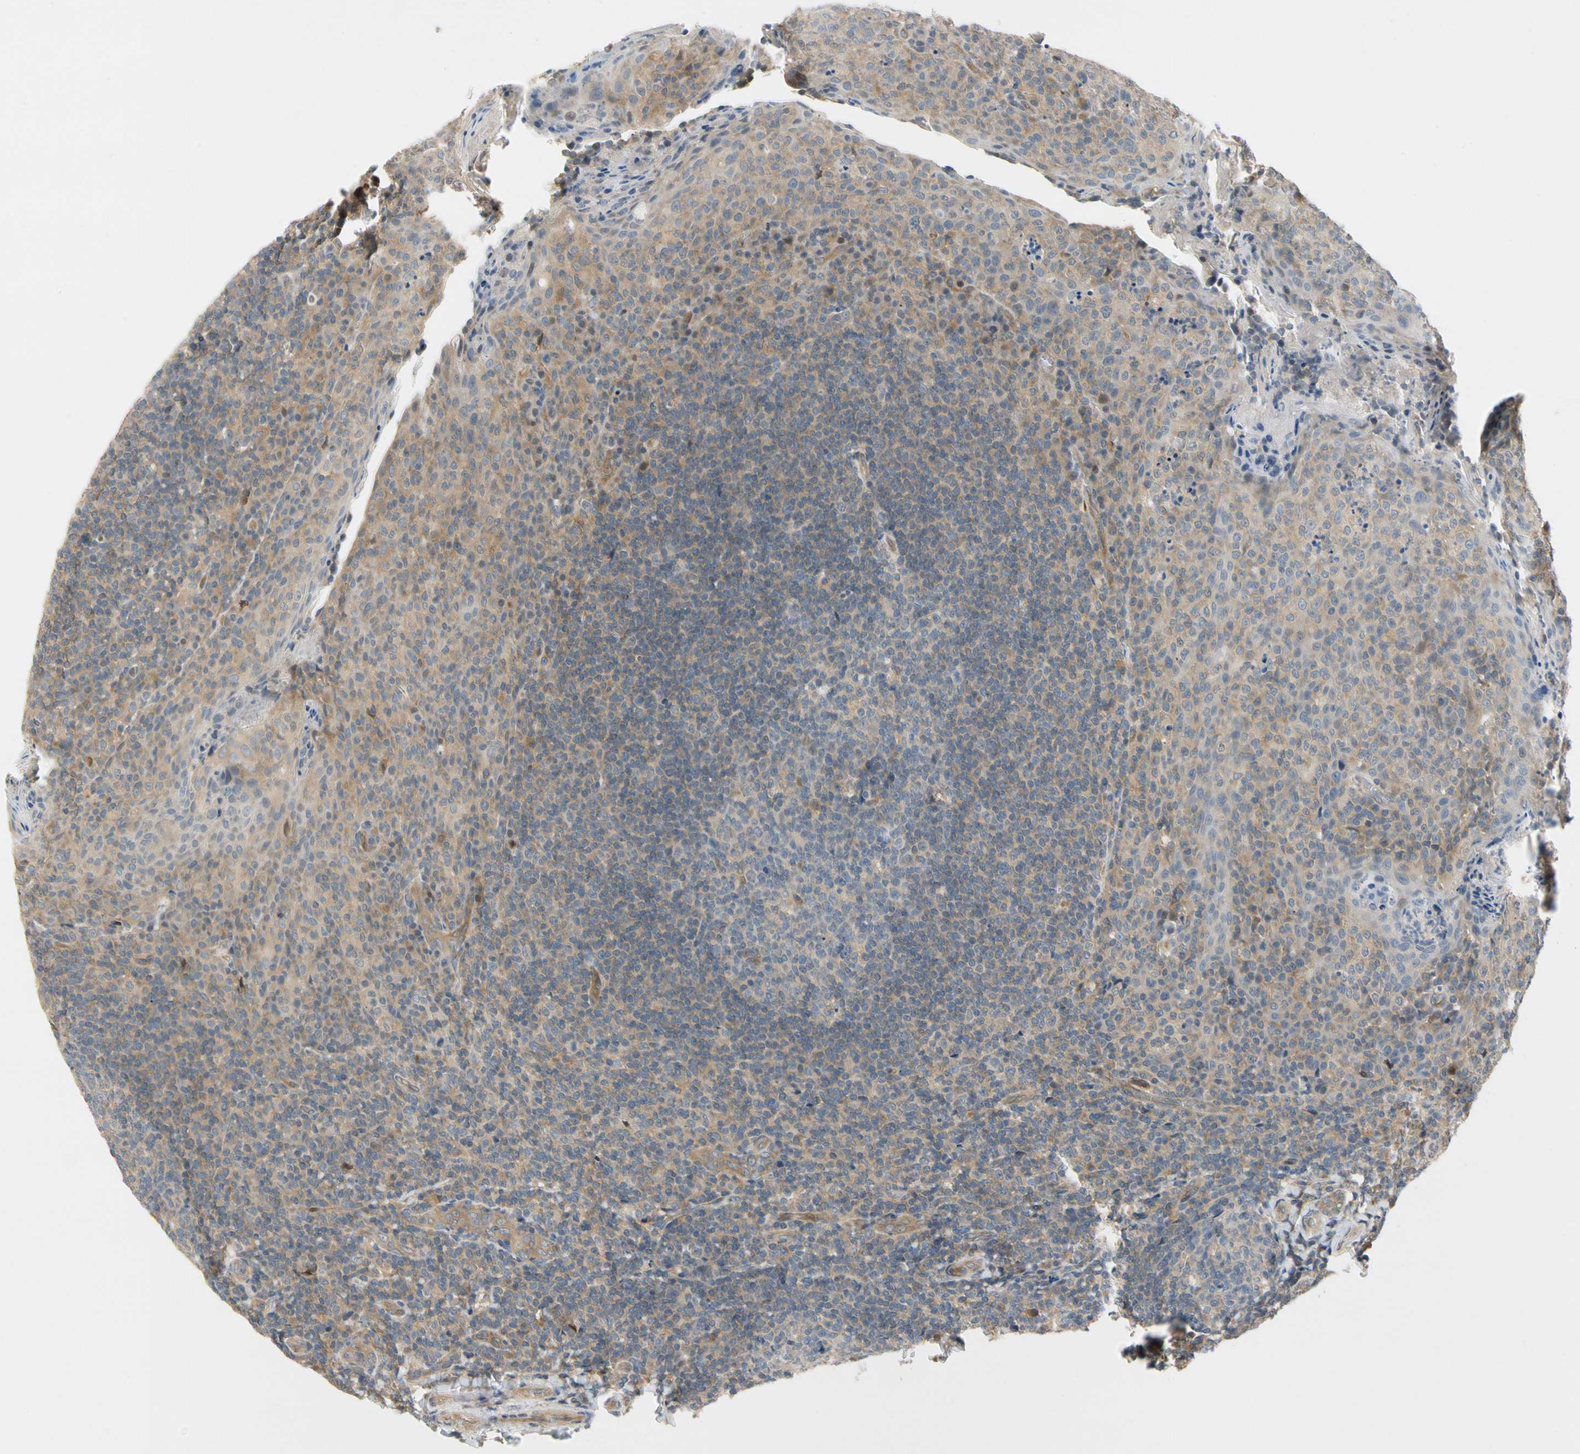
{"staining": {"intensity": "weak", "quantity": "25%-75%", "location": "cytoplasmic/membranous"}, "tissue": "tonsil", "cell_type": "Germinal center cells", "image_type": "normal", "snomed": [{"axis": "morphology", "description": "Normal tissue, NOS"}, {"axis": "topography", "description": "Tonsil"}], "caption": "This photomicrograph shows normal tonsil stained with immunohistochemistry to label a protein in brown. The cytoplasmic/membranous of germinal center cells show weak positivity for the protein. Nuclei are counter-stained blue.", "gene": "GATD1", "patient": {"sex": "male", "age": 17}}